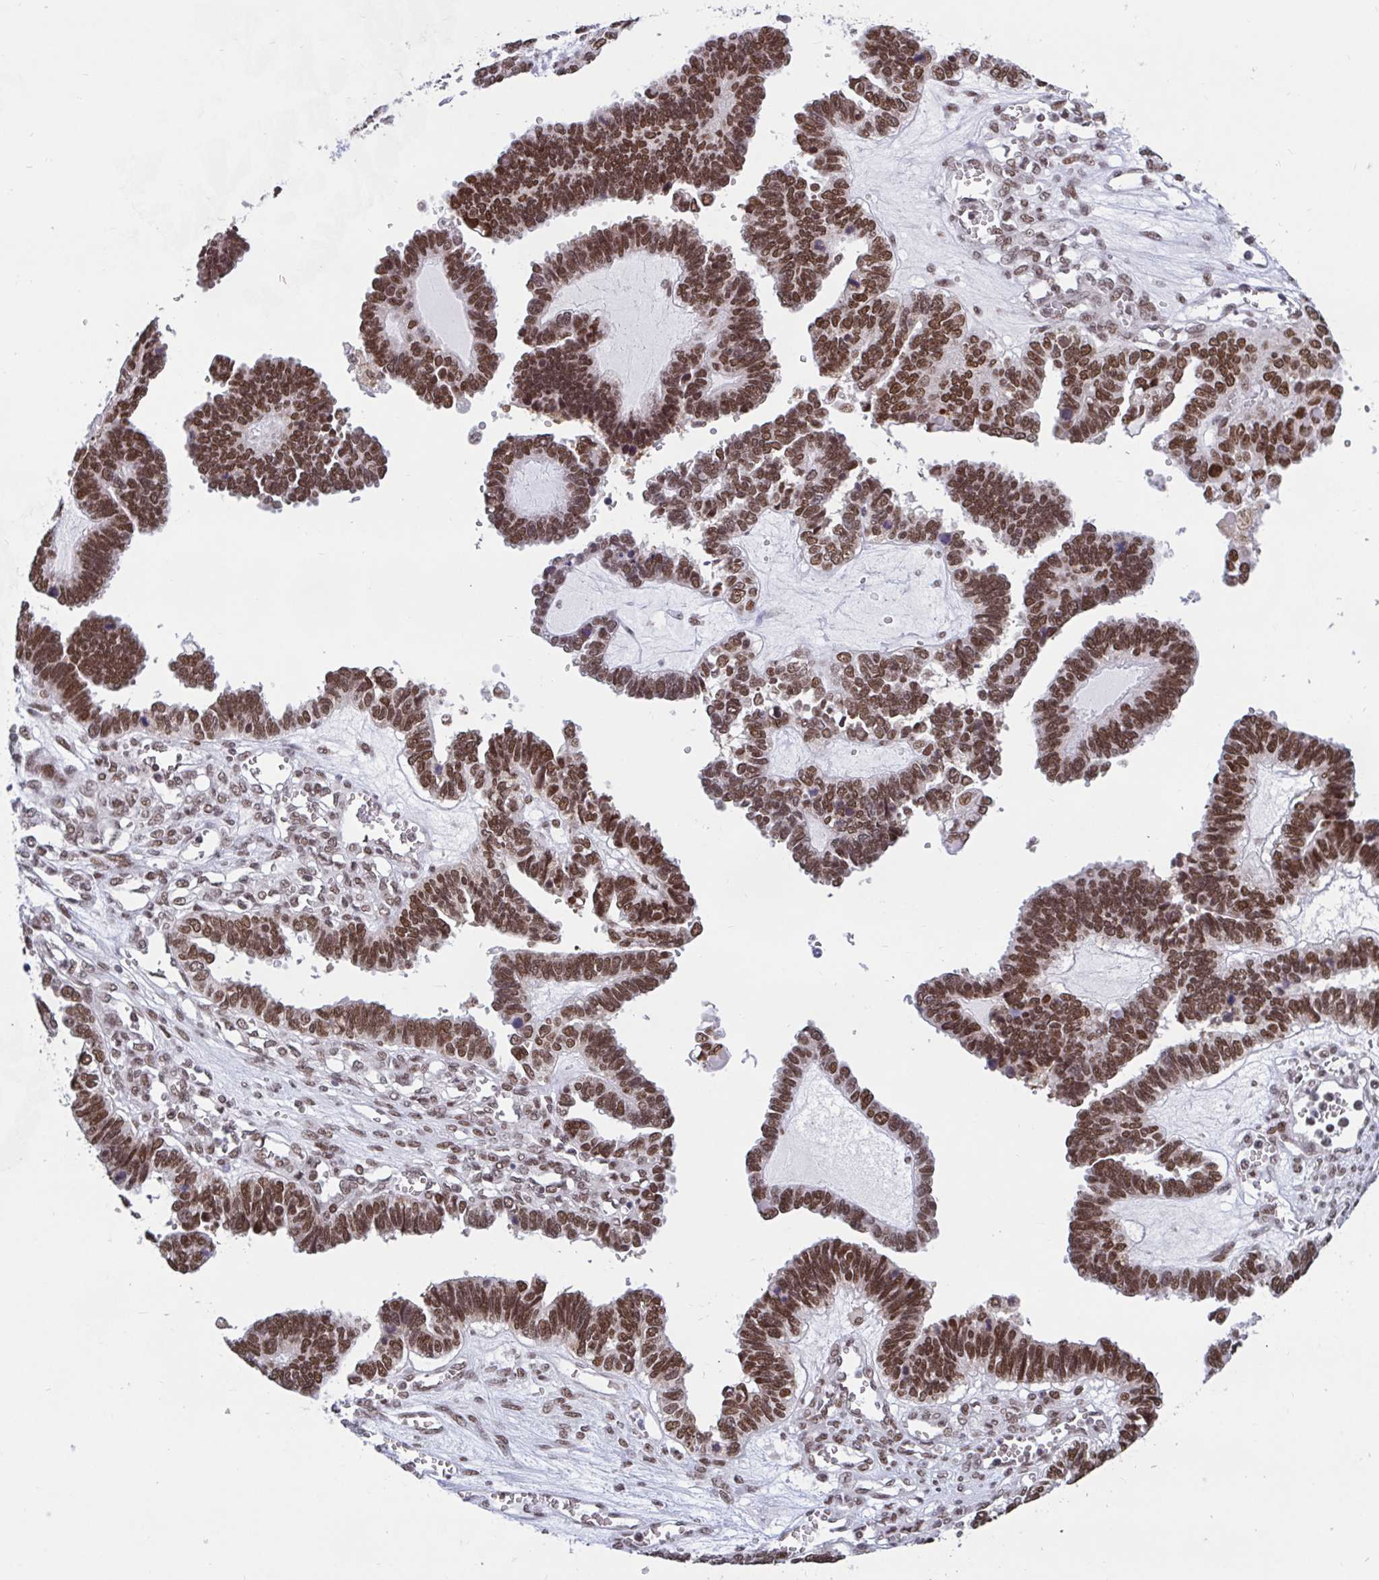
{"staining": {"intensity": "moderate", "quantity": ">75%", "location": "nuclear"}, "tissue": "ovarian cancer", "cell_type": "Tumor cells", "image_type": "cancer", "snomed": [{"axis": "morphology", "description": "Cystadenocarcinoma, serous, NOS"}, {"axis": "topography", "description": "Ovary"}], "caption": "Tumor cells display medium levels of moderate nuclear positivity in about >75% of cells in ovarian cancer.", "gene": "PHF10", "patient": {"sex": "female", "age": 51}}